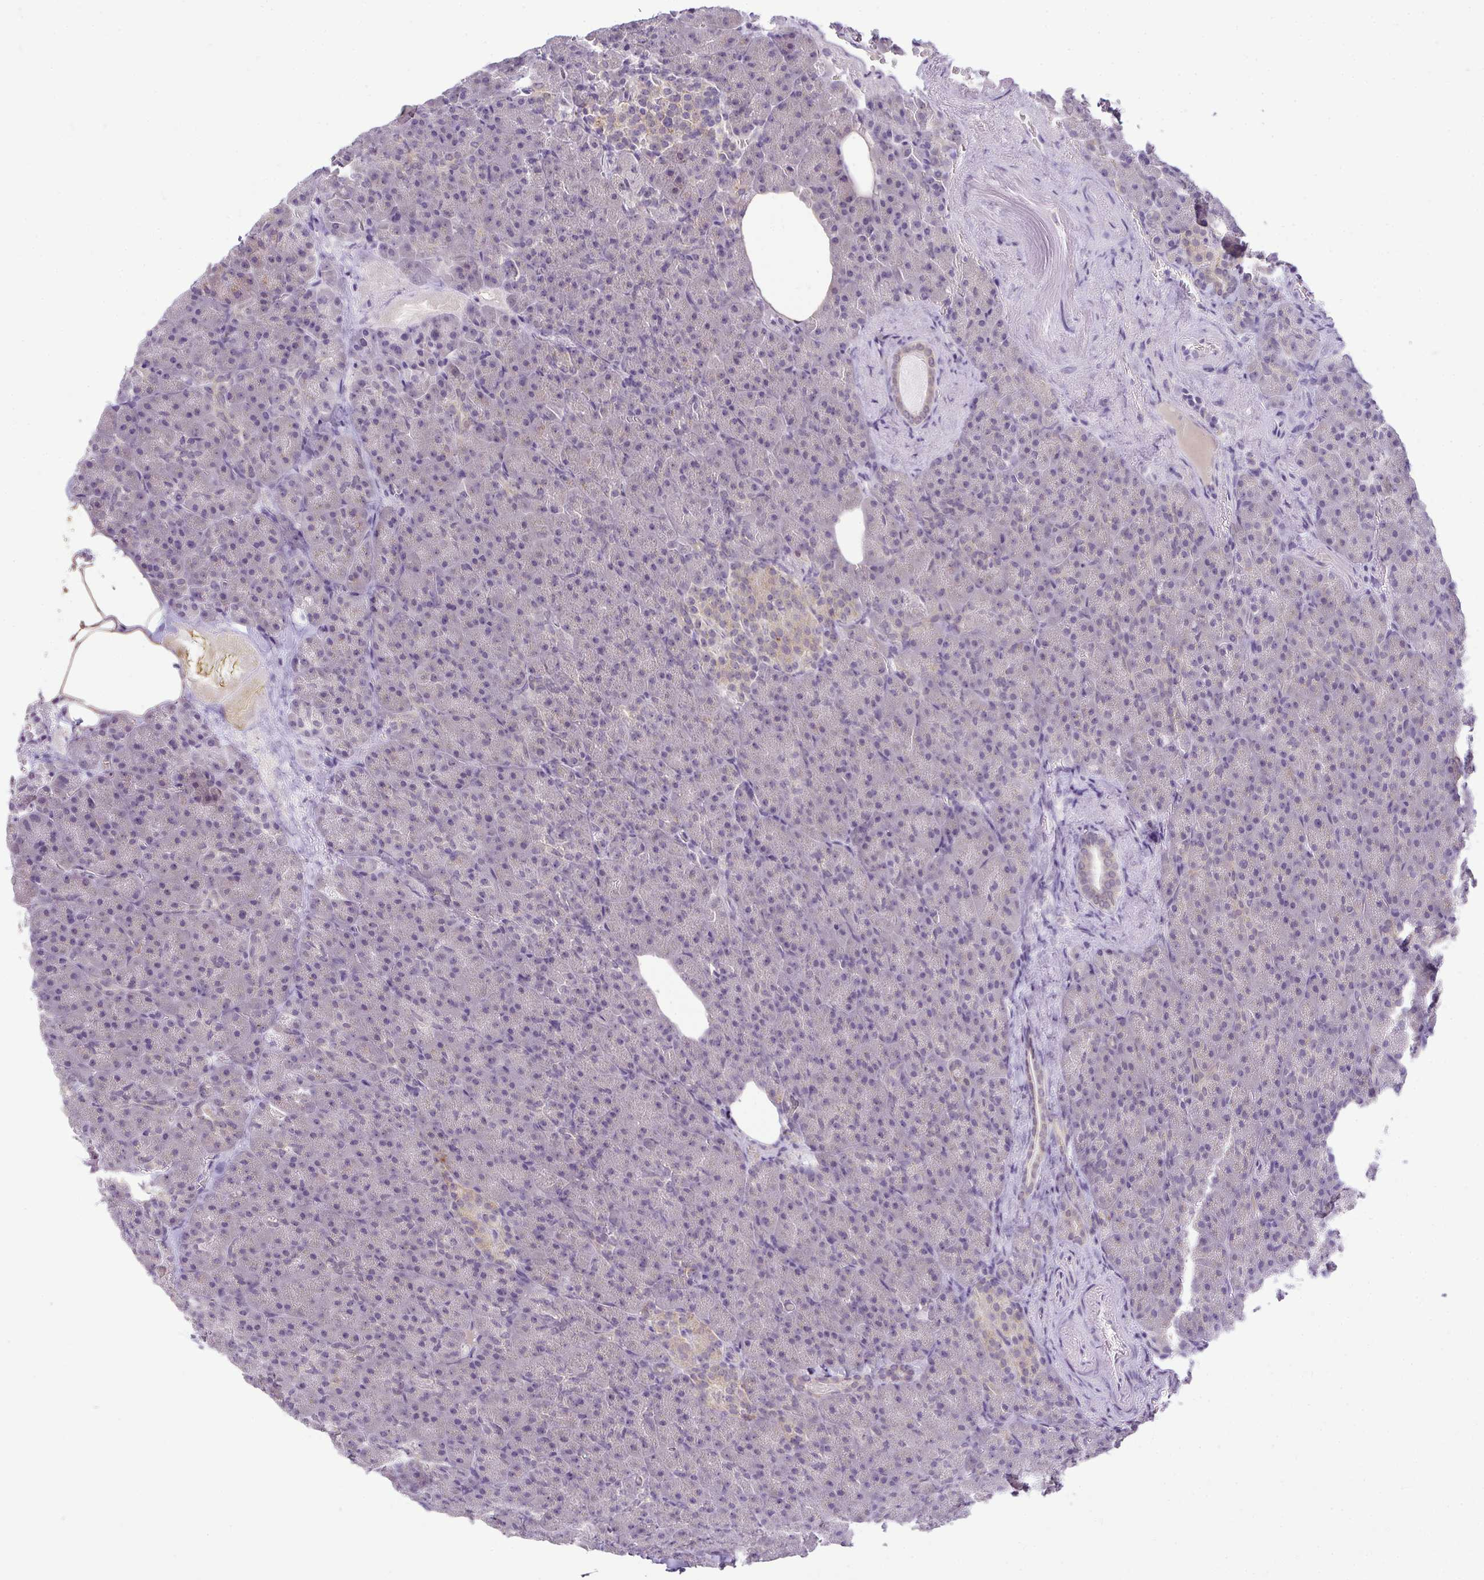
{"staining": {"intensity": "negative", "quantity": "none", "location": "none"}, "tissue": "pancreas", "cell_type": "Exocrine glandular cells", "image_type": "normal", "snomed": [{"axis": "morphology", "description": "Normal tissue, NOS"}, {"axis": "topography", "description": "Pancreas"}], "caption": "Immunohistochemical staining of benign human pancreas displays no significant staining in exocrine glandular cells.", "gene": "CMPK1", "patient": {"sex": "female", "age": 74}}